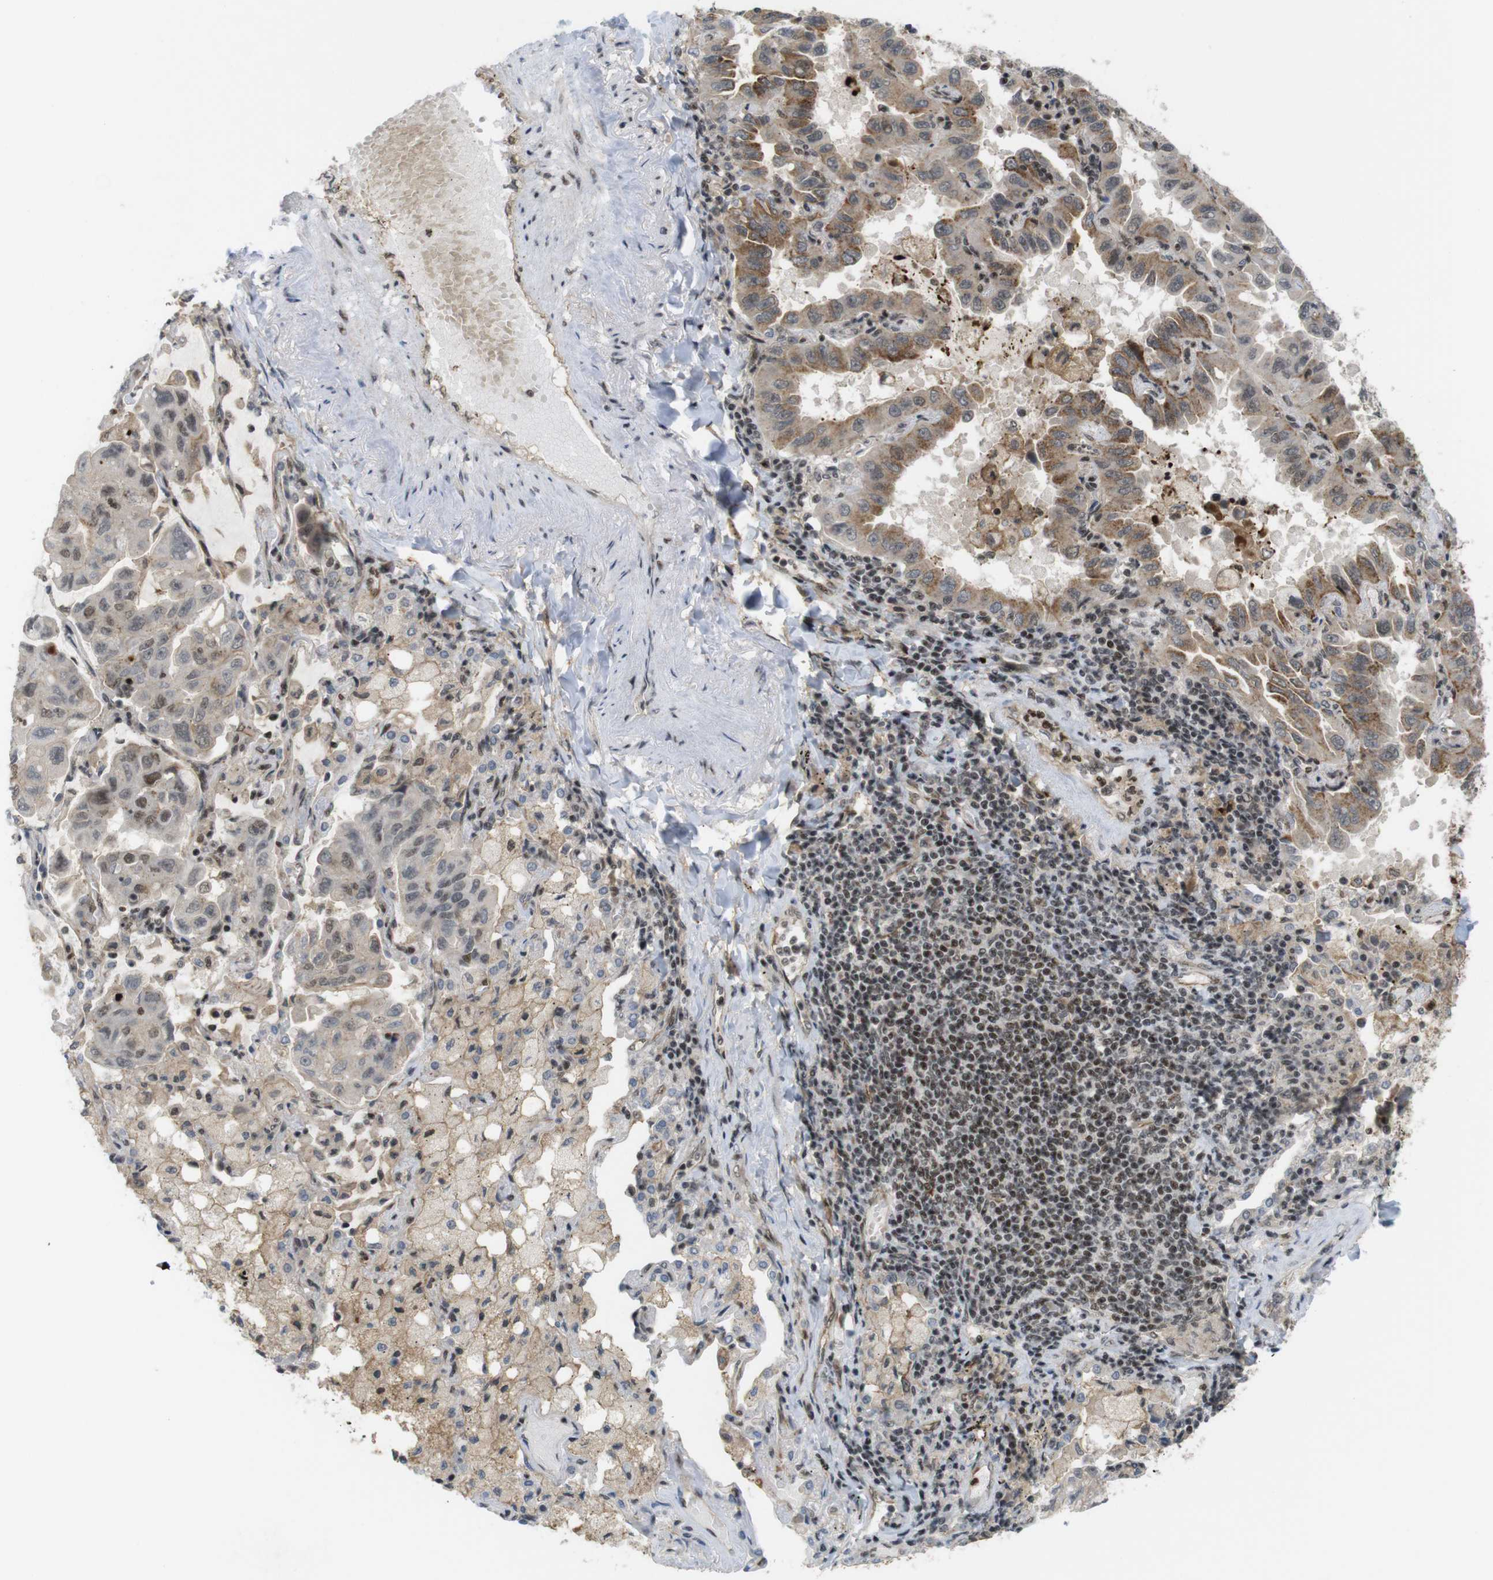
{"staining": {"intensity": "moderate", "quantity": ">75%", "location": "cytoplasmic/membranous,nuclear"}, "tissue": "lung cancer", "cell_type": "Tumor cells", "image_type": "cancer", "snomed": [{"axis": "morphology", "description": "Adenocarcinoma, NOS"}, {"axis": "topography", "description": "Lung"}], "caption": "High-power microscopy captured an IHC micrograph of lung cancer (adenocarcinoma), revealing moderate cytoplasmic/membranous and nuclear staining in about >75% of tumor cells.", "gene": "SP2", "patient": {"sex": "male", "age": 64}}